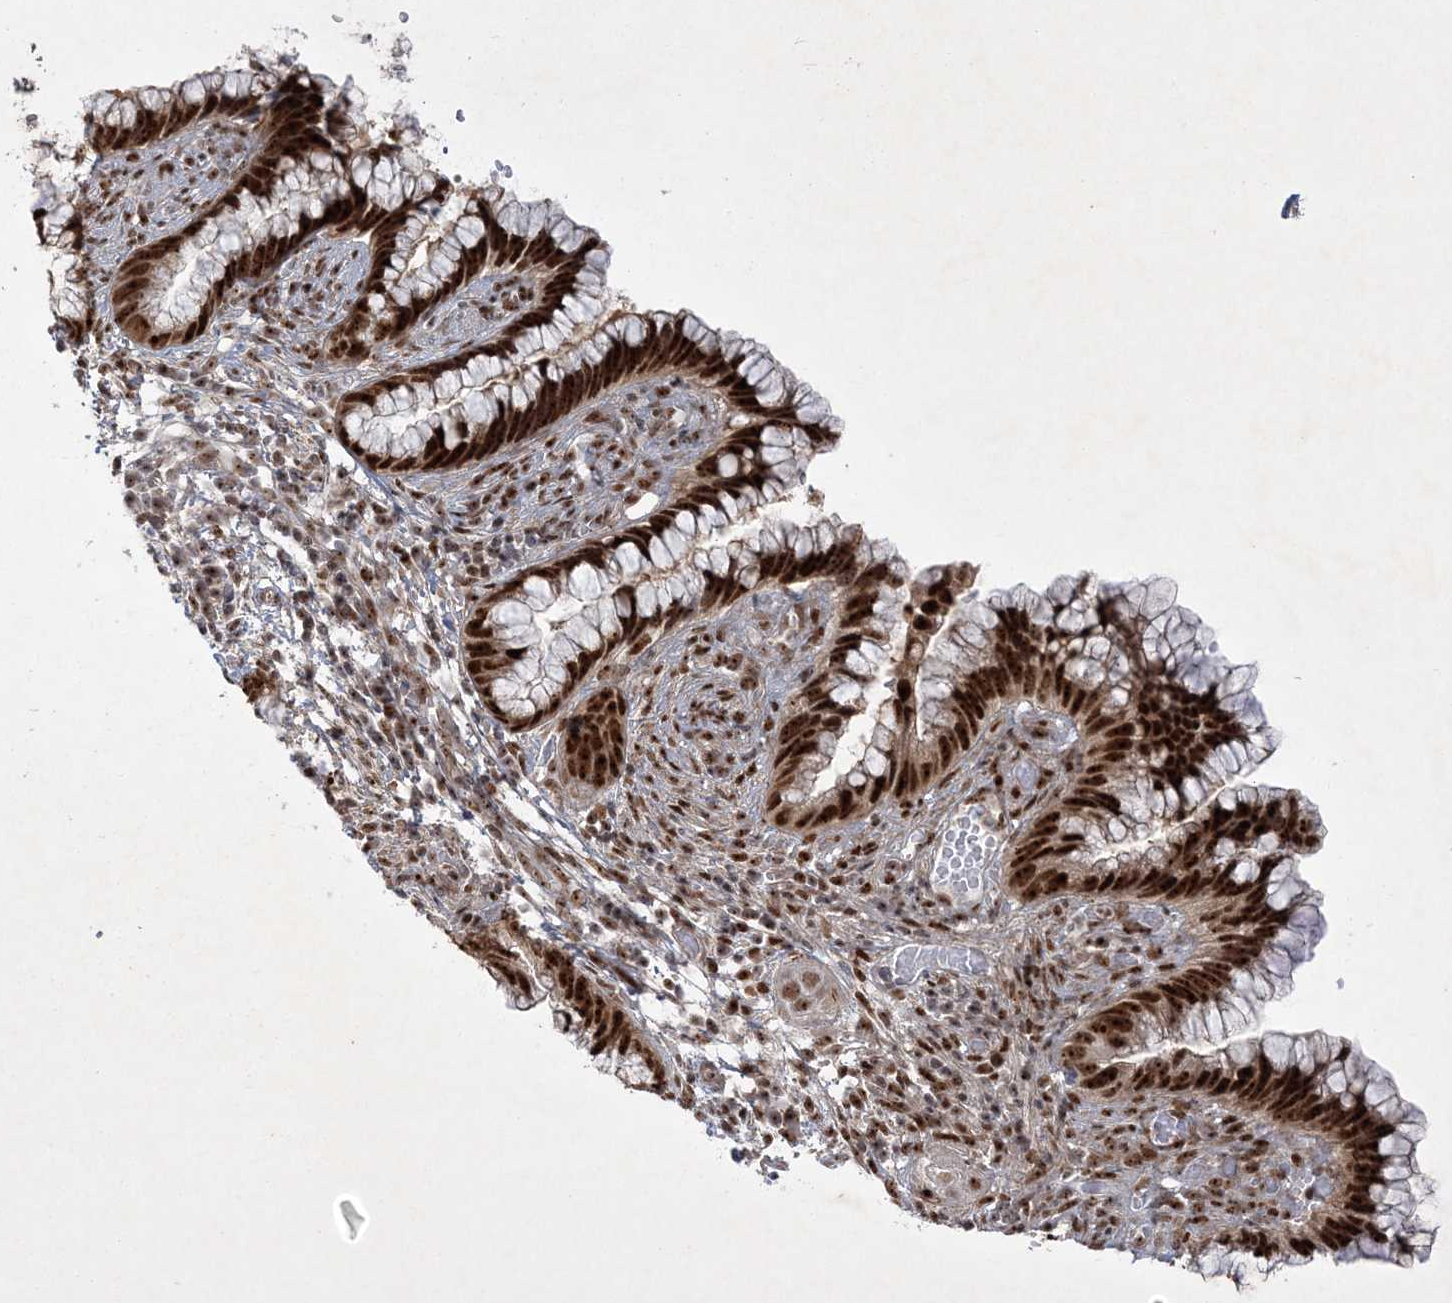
{"staining": {"intensity": "strong", "quantity": ">75%", "location": "cytoplasmic/membranous,nuclear"}, "tissue": "cervical cancer", "cell_type": "Tumor cells", "image_type": "cancer", "snomed": [{"axis": "morphology", "description": "Adenocarcinoma, NOS"}, {"axis": "topography", "description": "Cervix"}], "caption": "Cervical cancer (adenocarcinoma) tissue demonstrates strong cytoplasmic/membranous and nuclear expression in about >75% of tumor cells", "gene": "NPM3", "patient": {"sex": "female", "age": 44}}